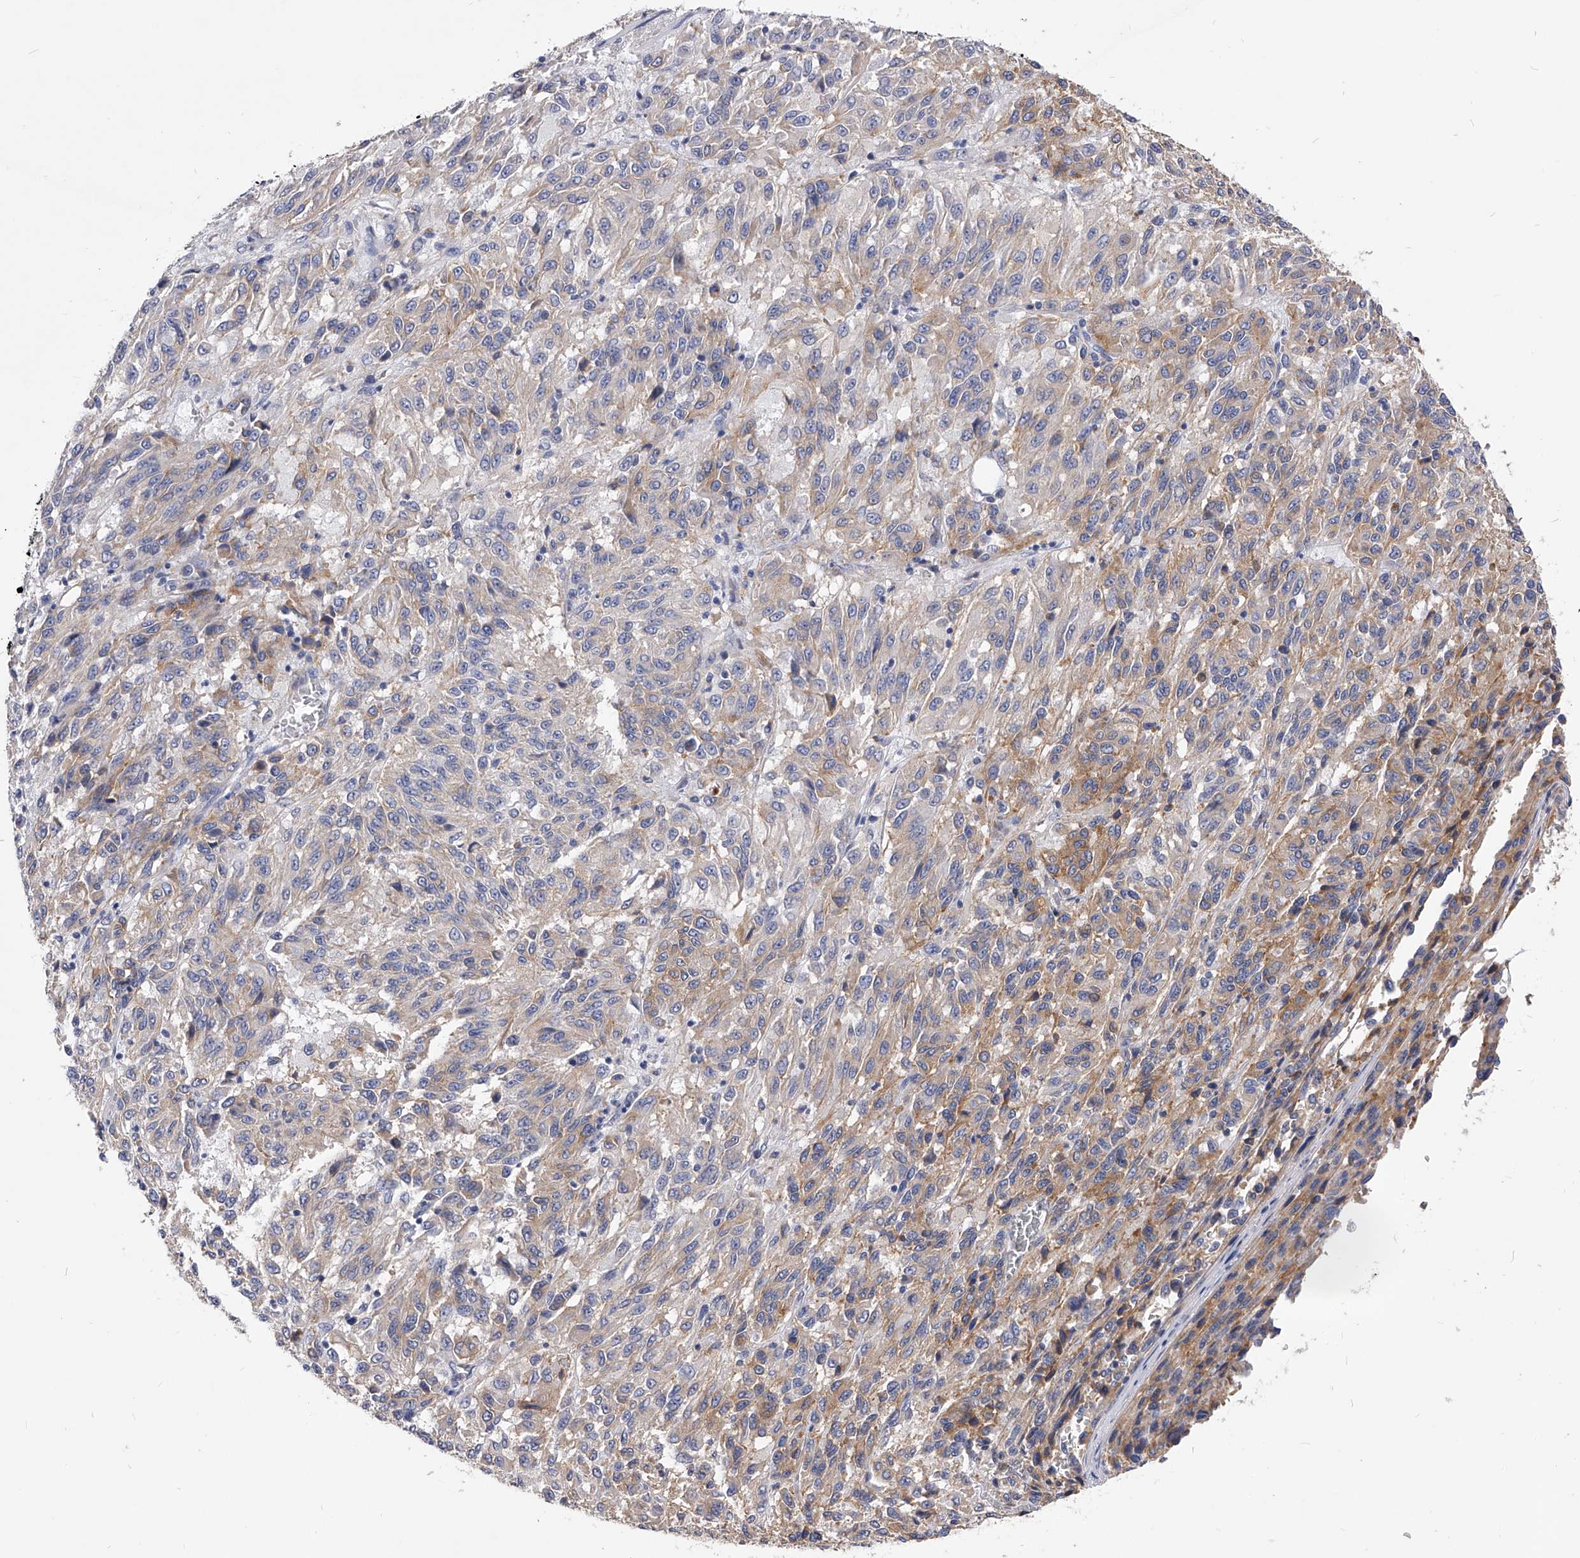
{"staining": {"intensity": "moderate", "quantity": "25%-75%", "location": "cytoplasmic/membranous"}, "tissue": "melanoma", "cell_type": "Tumor cells", "image_type": "cancer", "snomed": [{"axis": "morphology", "description": "Malignant melanoma, Metastatic site"}, {"axis": "topography", "description": "Lung"}], "caption": "High-magnification brightfield microscopy of malignant melanoma (metastatic site) stained with DAB (3,3'-diaminobenzidine) (brown) and counterstained with hematoxylin (blue). tumor cells exhibit moderate cytoplasmic/membranous staining is present in approximately25%-75% of cells.", "gene": "ZNF529", "patient": {"sex": "male", "age": 64}}